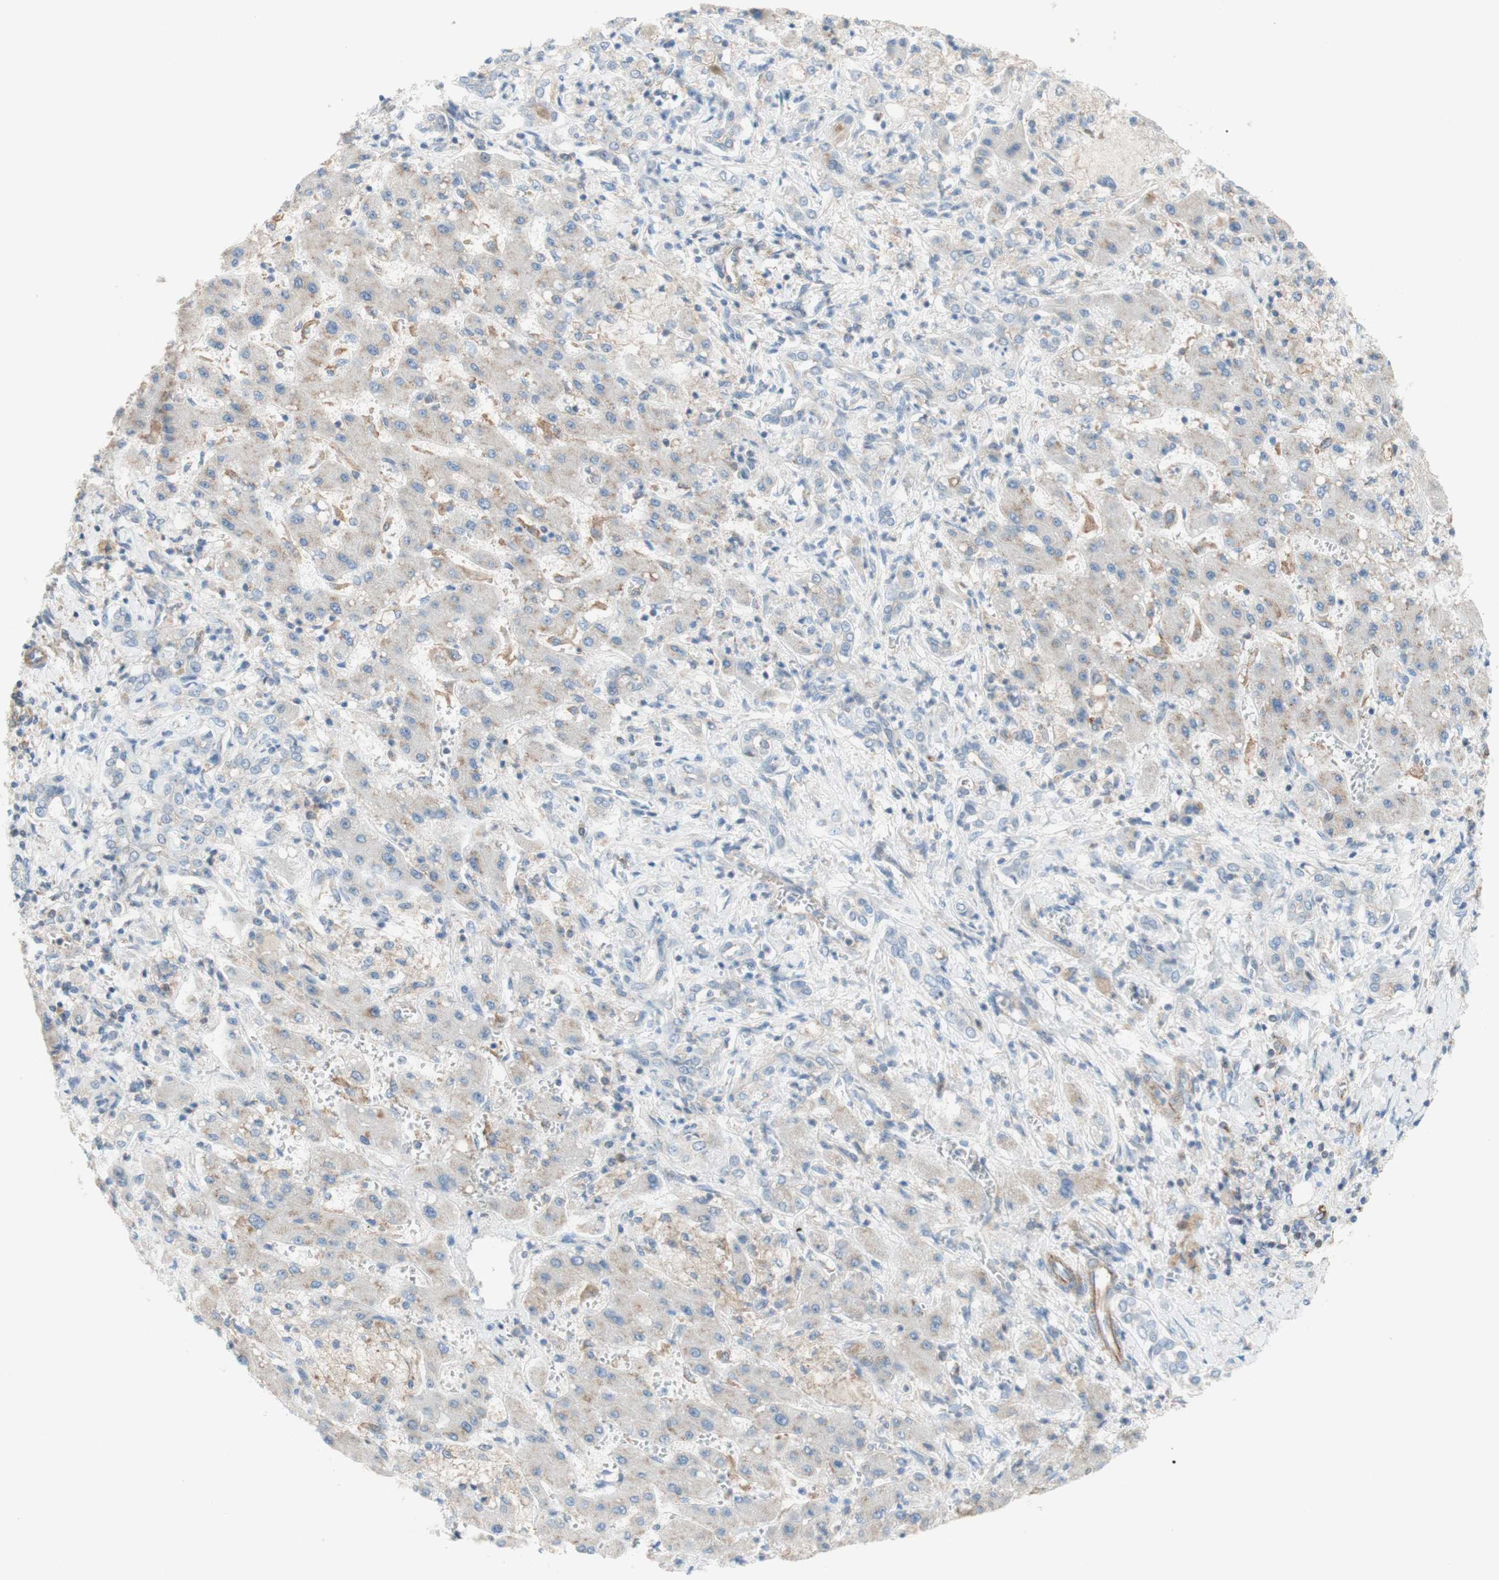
{"staining": {"intensity": "negative", "quantity": "none", "location": "none"}, "tissue": "liver cancer", "cell_type": "Tumor cells", "image_type": "cancer", "snomed": [{"axis": "morphology", "description": "Cholangiocarcinoma"}, {"axis": "topography", "description": "Liver"}], "caption": "Human liver cancer (cholangiocarcinoma) stained for a protein using immunohistochemistry (IHC) displays no positivity in tumor cells.", "gene": "POU2AF1", "patient": {"sex": "male", "age": 50}}